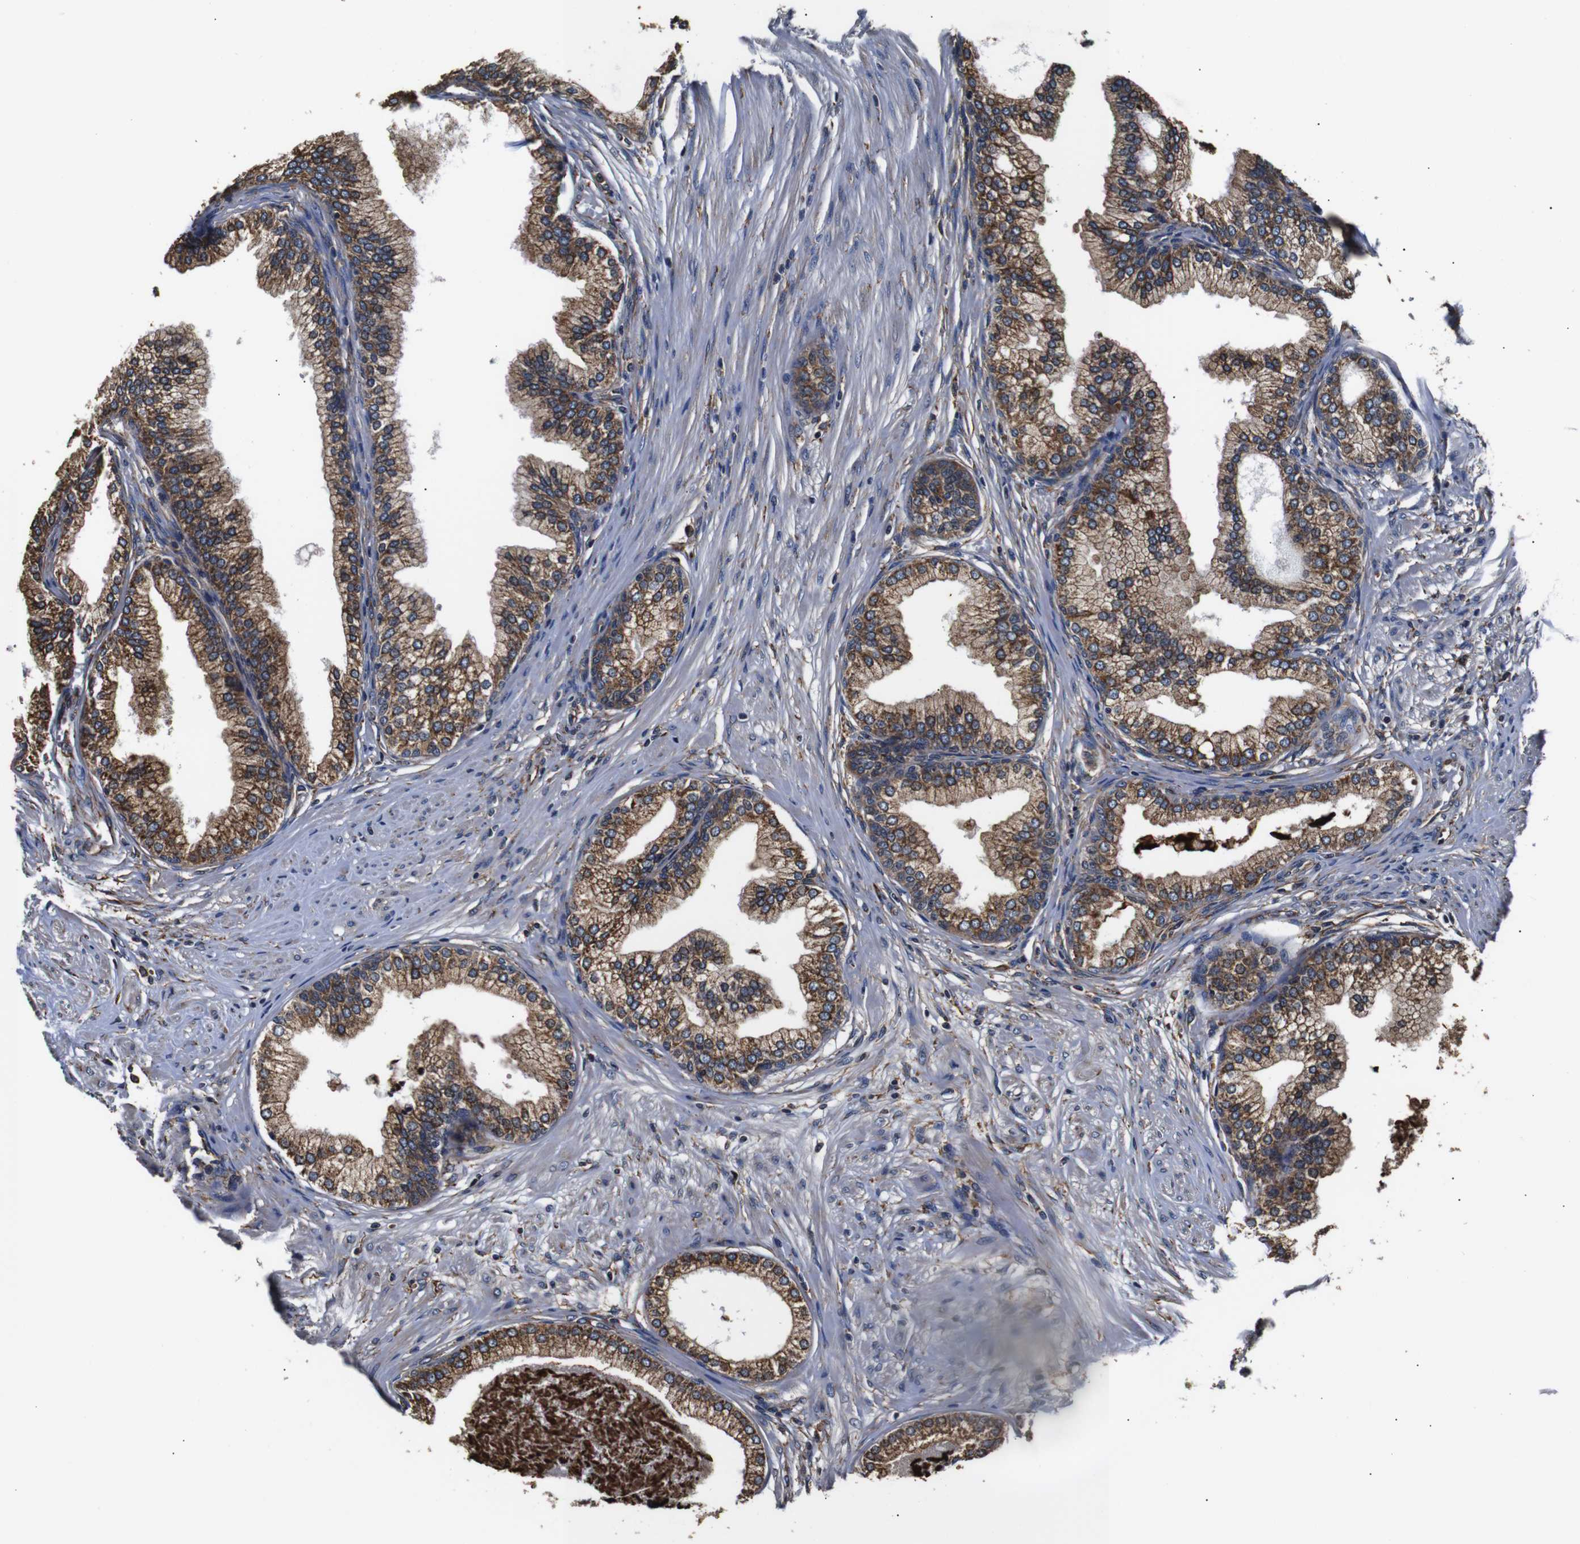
{"staining": {"intensity": "moderate", "quantity": ">75%", "location": "cytoplasmic/membranous"}, "tissue": "prostate", "cell_type": "Glandular cells", "image_type": "normal", "snomed": [{"axis": "morphology", "description": "Normal tissue, NOS"}, {"axis": "morphology", "description": "Urothelial carcinoma, Low grade"}, {"axis": "topography", "description": "Urinary bladder"}, {"axis": "topography", "description": "Prostate"}], "caption": "Immunohistochemical staining of benign prostate reveals medium levels of moderate cytoplasmic/membranous positivity in about >75% of glandular cells.", "gene": "HHIP", "patient": {"sex": "male", "age": 60}}